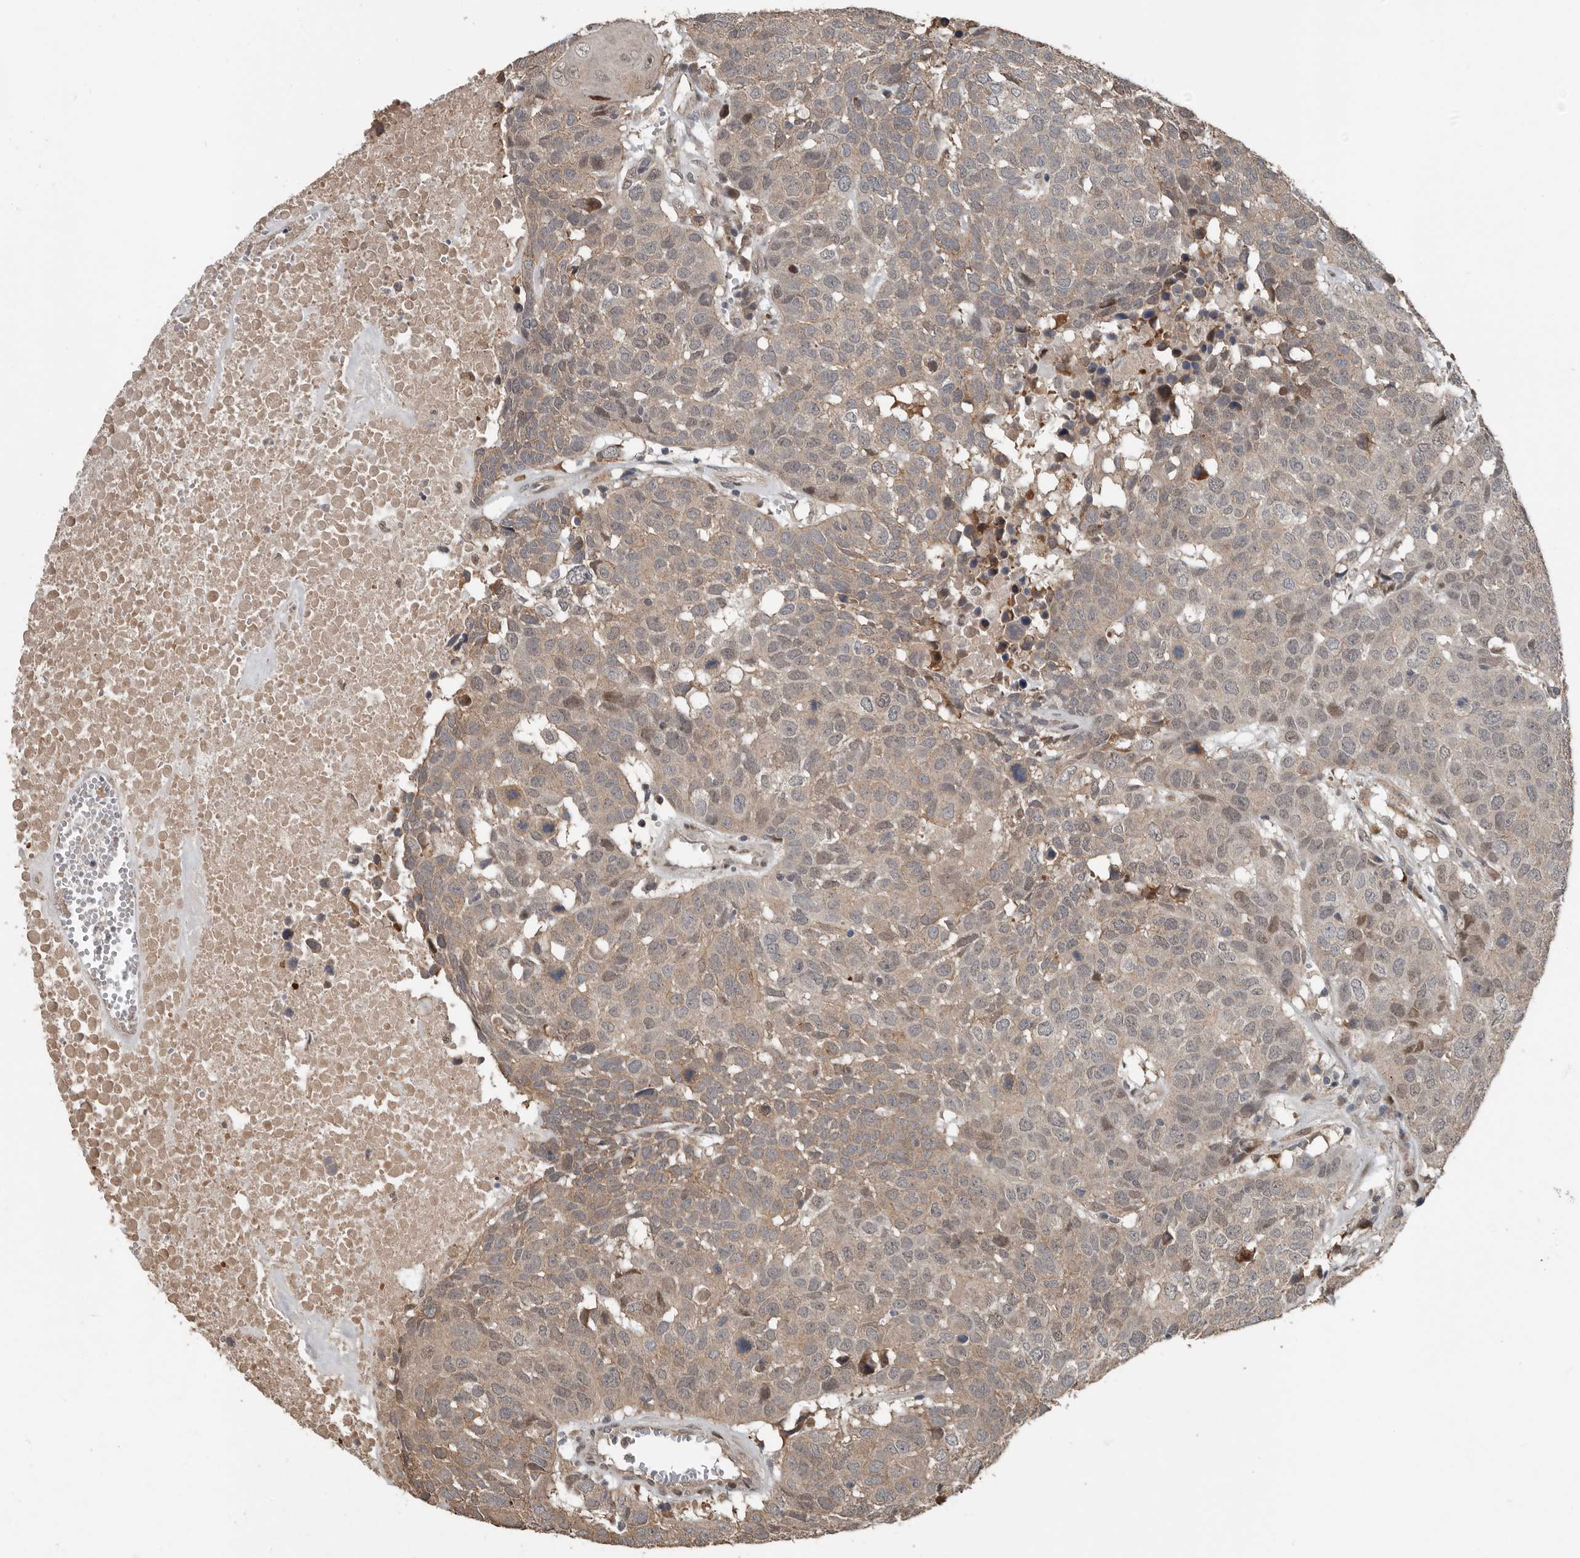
{"staining": {"intensity": "weak", "quantity": ">75%", "location": "cytoplasmic/membranous,nuclear"}, "tissue": "head and neck cancer", "cell_type": "Tumor cells", "image_type": "cancer", "snomed": [{"axis": "morphology", "description": "Squamous cell carcinoma, NOS"}, {"axis": "topography", "description": "Head-Neck"}], "caption": "A brown stain highlights weak cytoplasmic/membranous and nuclear expression of a protein in human squamous cell carcinoma (head and neck) tumor cells.", "gene": "YOD1", "patient": {"sex": "male", "age": 66}}